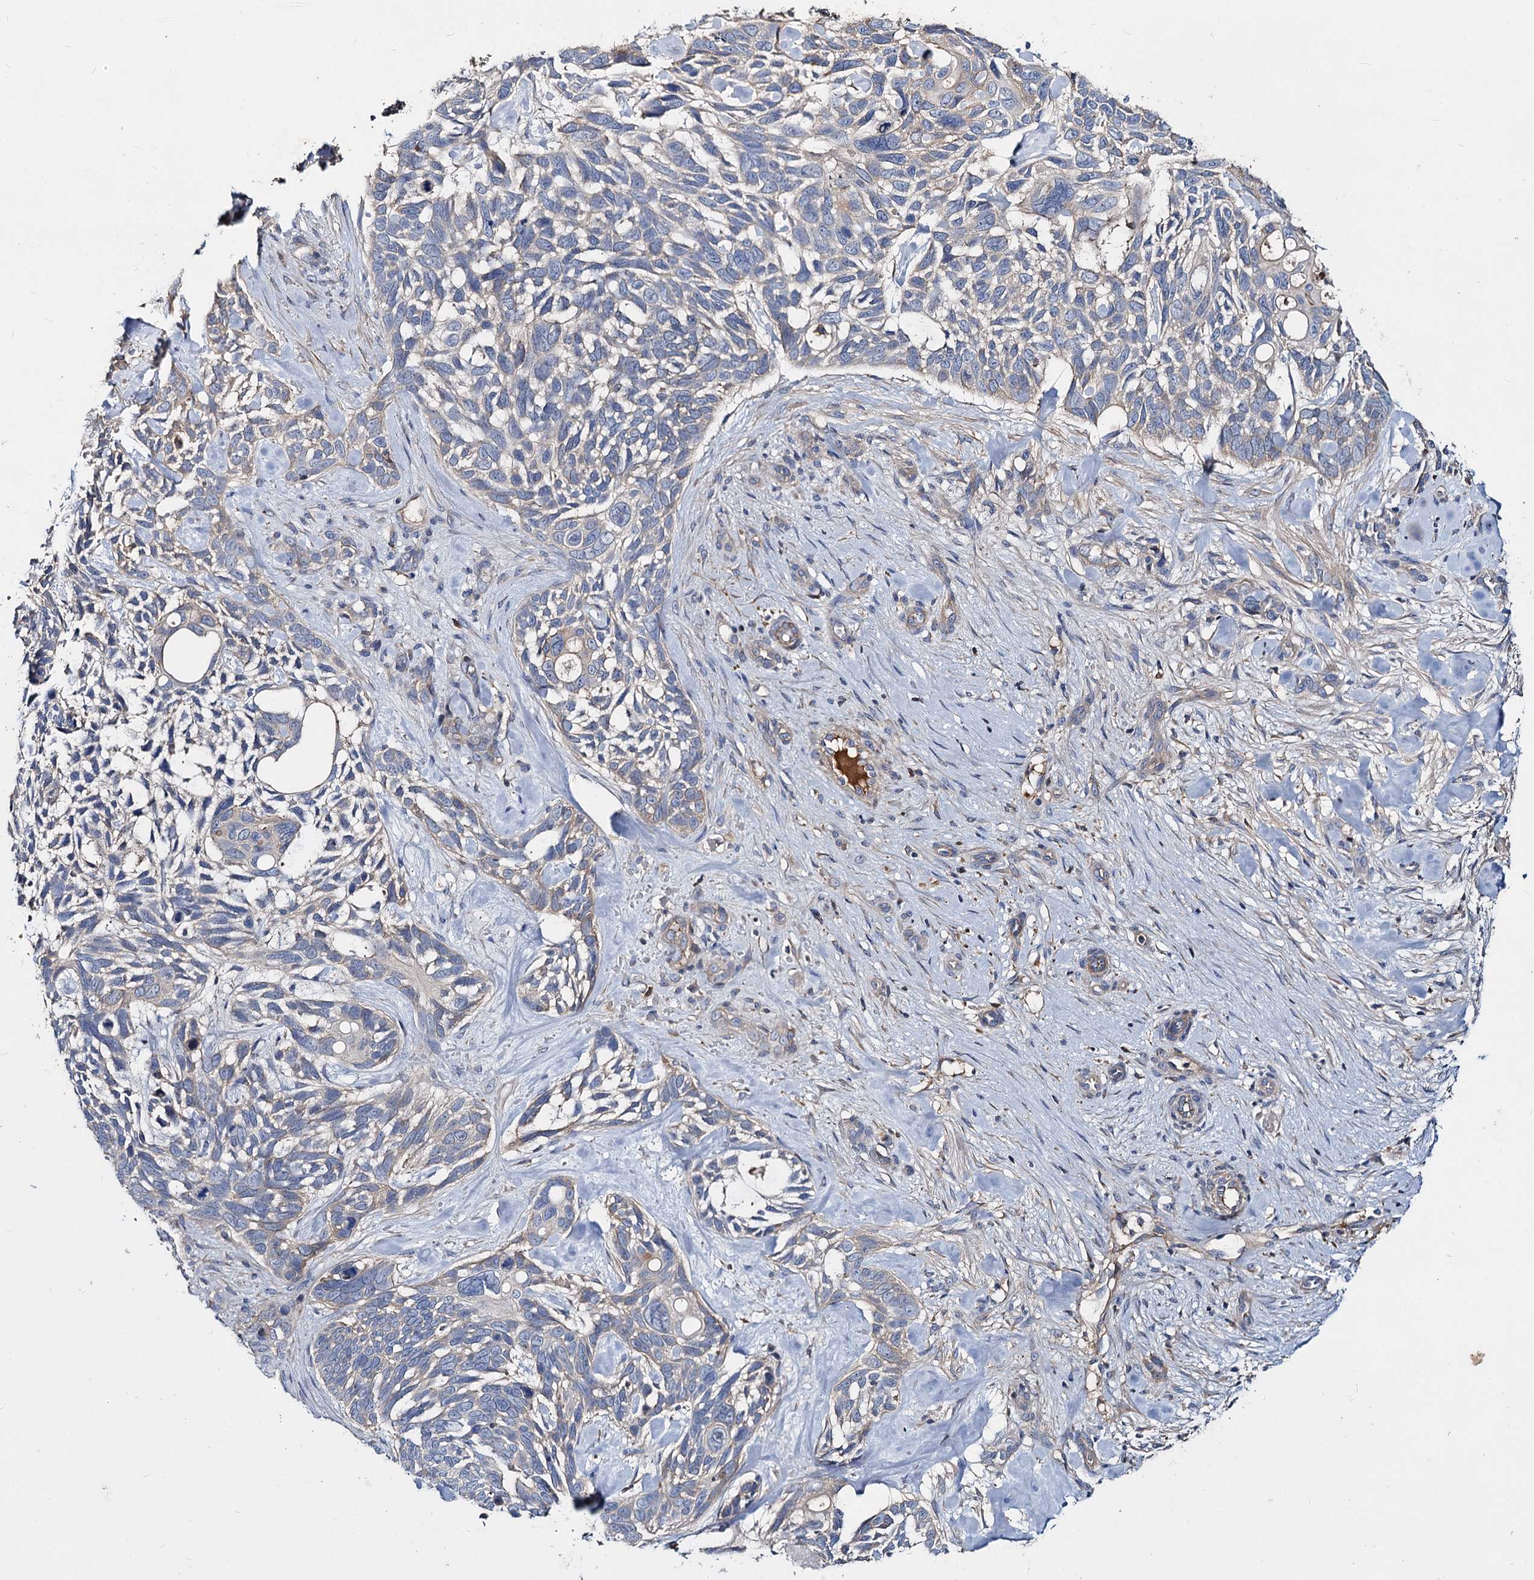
{"staining": {"intensity": "weak", "quantity": "<25%", "location": "cytoplasmic/membranous"}, "tissue": "skin cancer", "cell_type": "Tumor cells", "image_type": "cancer", "snomed": [{"axis": "morphology", "description": "Basal cell carcinoma"}, {"axis": "topography", "description": "Skin"}], "caption": "Tumor cells are negative for protein expression in human skin basal cell carcinoma.", "gene": "ACY3", "patient": {"sex": "male", "age": 88}}